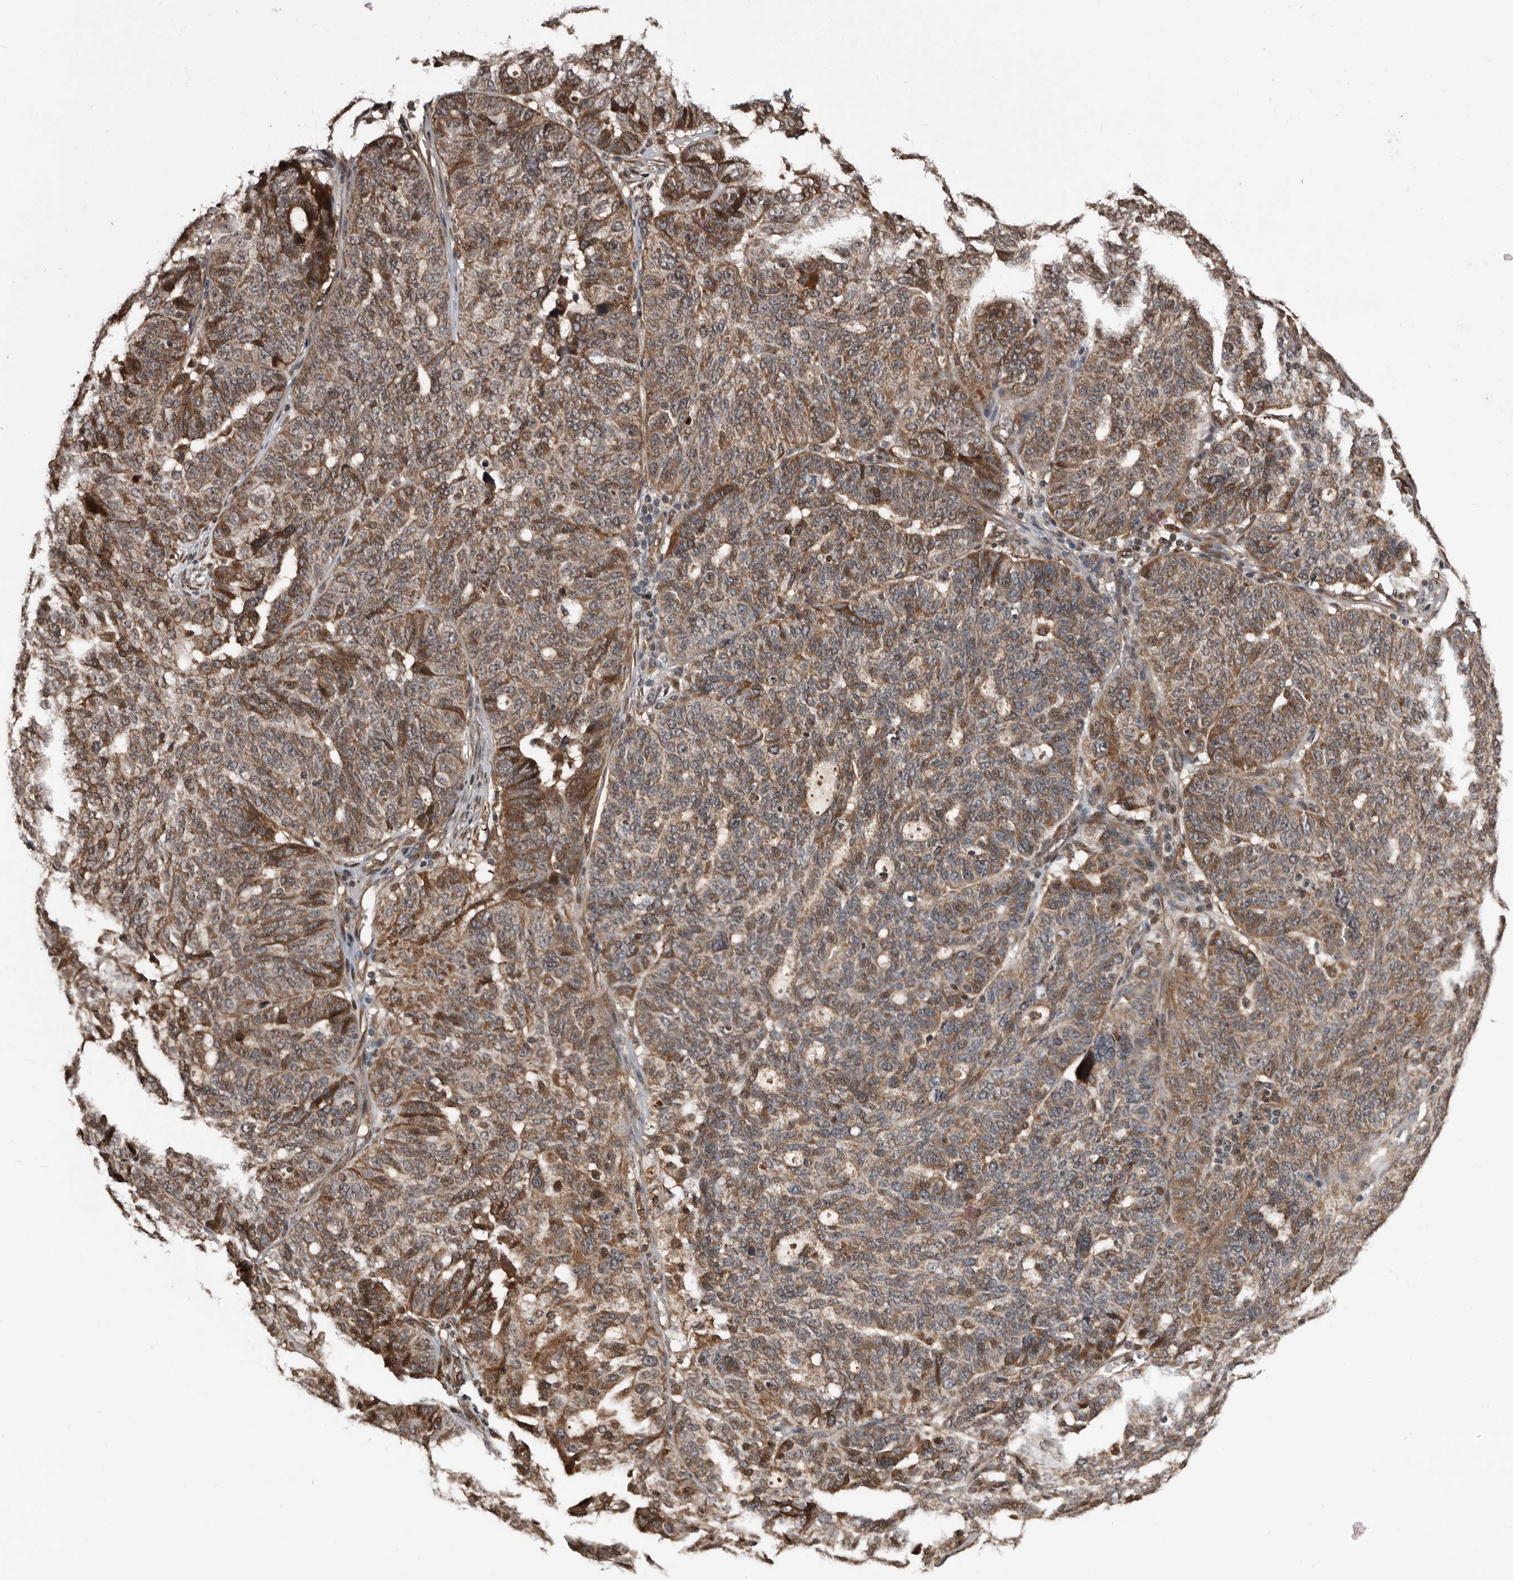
{"staining": {"intensity": "moderate", "quantity": ">75%", "location": "cytoplasmic/membranous"}, "tissue": "ovarian cancer", "cell_type": "Tumor cells", "image_type": "cancer", "snomed": [{"axis": "morphology", "description": "Cystadenocarcinoma, serous, NOS"}, {"axis": "topography", "description": "Ovary"}], "caption": "Ovarian cancer stained for a protein (brown) exhibits moderate cytoplasmic/membranous positive expression in approximately >75% of tumor cells.", "gene": "SERTAD4", "patient": {"sex": "female", "age": 59}}